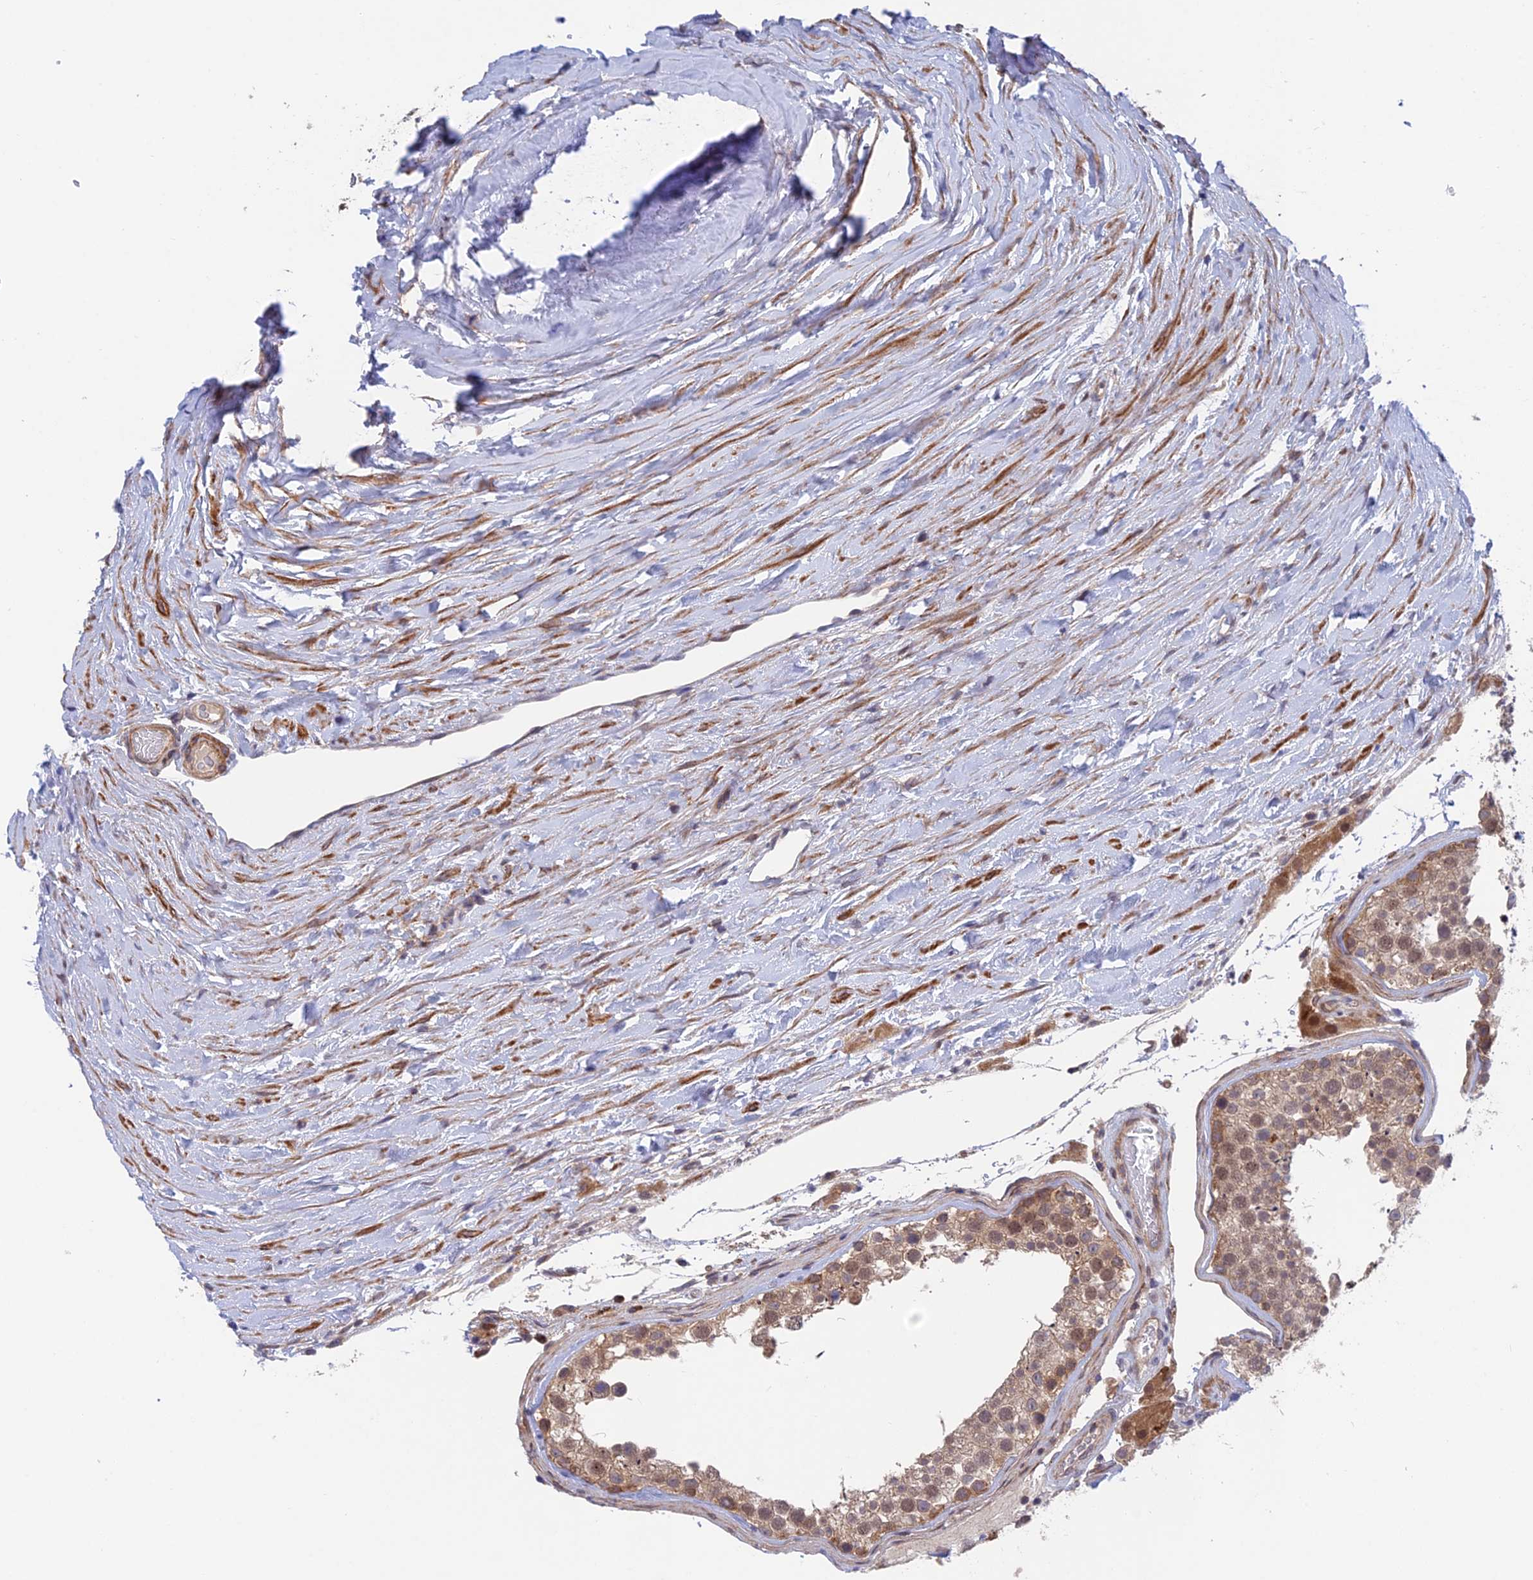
{"staining": {"intensity": "moderate", "quantity": ">75%", "location": "cytoplasmic/membranous,nuclear"}, "tissue": "testis", "cell_type": "Cells in seminiferous ducts", "image_type": "normal", "snomed": [{"axis": "morphology", "description": "Normal tissue, NOS"}, {"axis": "topography", "description": "Testis"}], "caption": "Immunohistochemical staining of unremarkable testis exhibits medium levels of moderate cytoplasmic/membranous,nuclear staining in approximately >75% of cells in seminiferous ducts.", "gene": "UROS", "patient": {"sex": "male", "age": 46}}